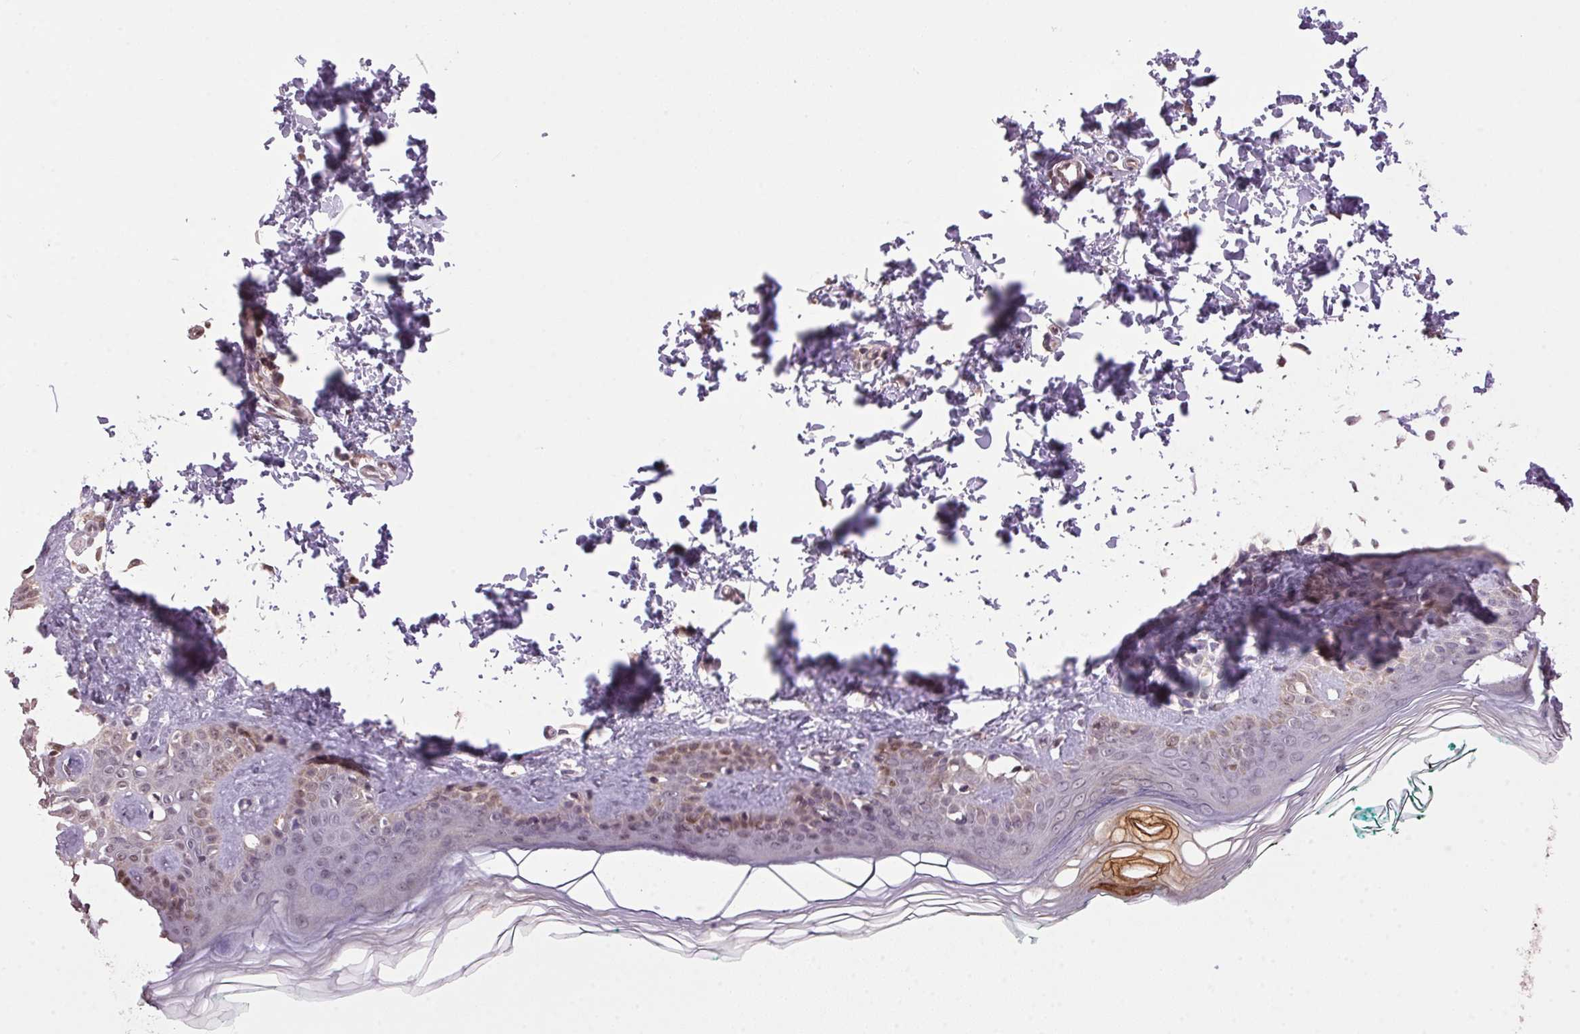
{"staining": {"intensity": "moderate", "quantity": "25%-75%", "location": "nuclear"}, "tissue": "skin", "cell_type": "Fibroblasts", "image_type": "normal", "snomed": [{"axis": "morphology", "description": "Normal tissue, NOS"}, {"axis": "topography", "description": "Skin"}, {"axis": "topography", "description": "Peripheral nerve tissue"}], "caption": "Protein analysis of normal skin demonstrates moderate nuclear positivity in approximately 25%-75% of fibroblasts.", "gene": "VWA3B", "patient": {"sex": "female", "age": 45}}